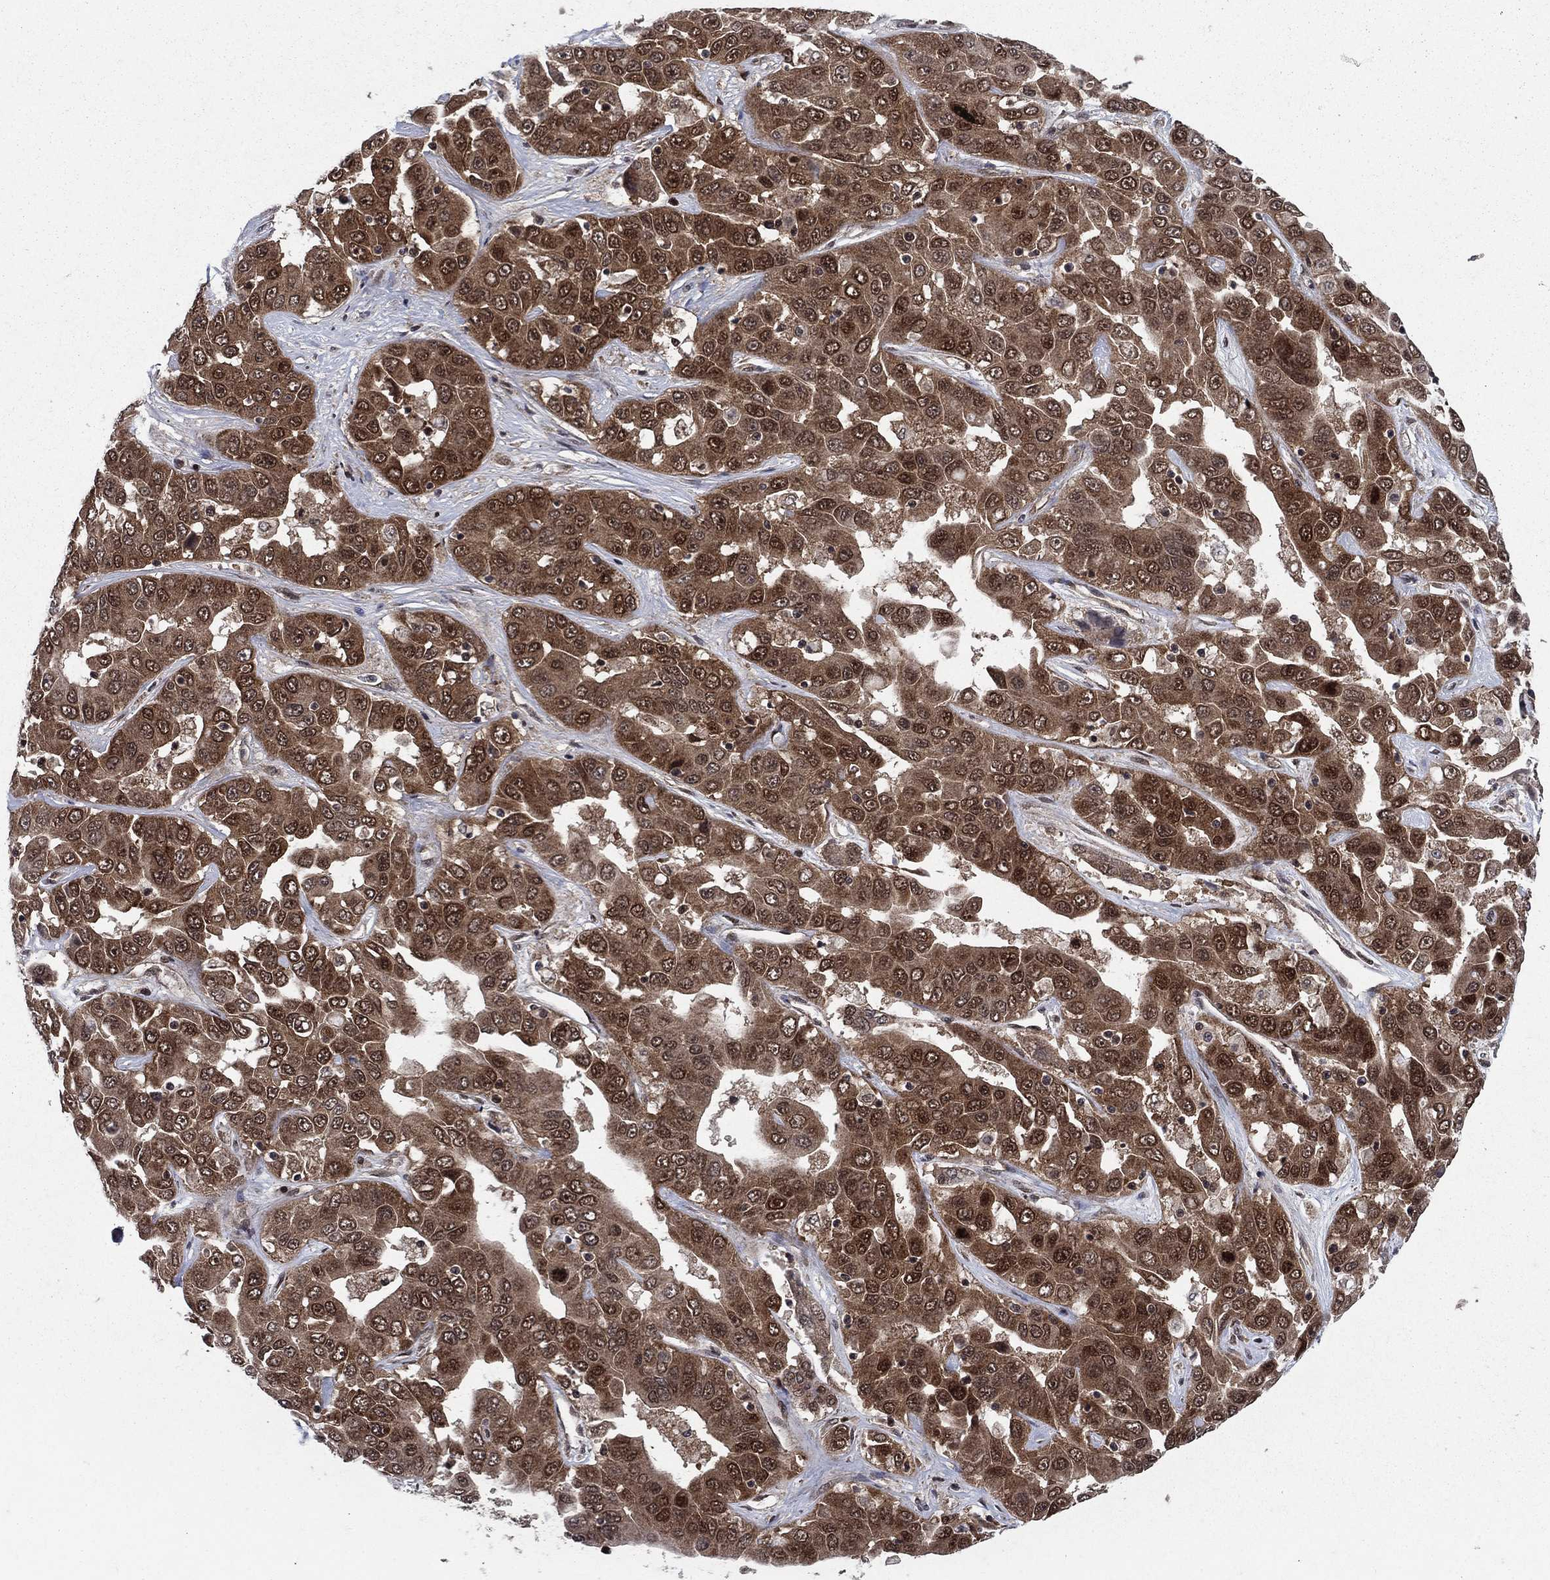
{"staining": {"intensity": "moderate", "quantity": ">75%", "location": "cytoplasmic/membranous,nuclear"}, "tissue": "liver cancer", "cell_type": "Tumor cells", "image_type": "cancer", "snomed": [{"axis": "morphology", "description": "Cholangiocarcinoma"}, {"axis": "topography", "description": "Liver"}], "caption": "This is an image of immunohistochemistry (IHC) staining of liver cholangiocarcinoma, which shows moderate expression in the cytoplasmic/membranous and nuclear of tumor cells.", "gene": "DNAJA1", "patient": {"sex": "female", "age": 52}}